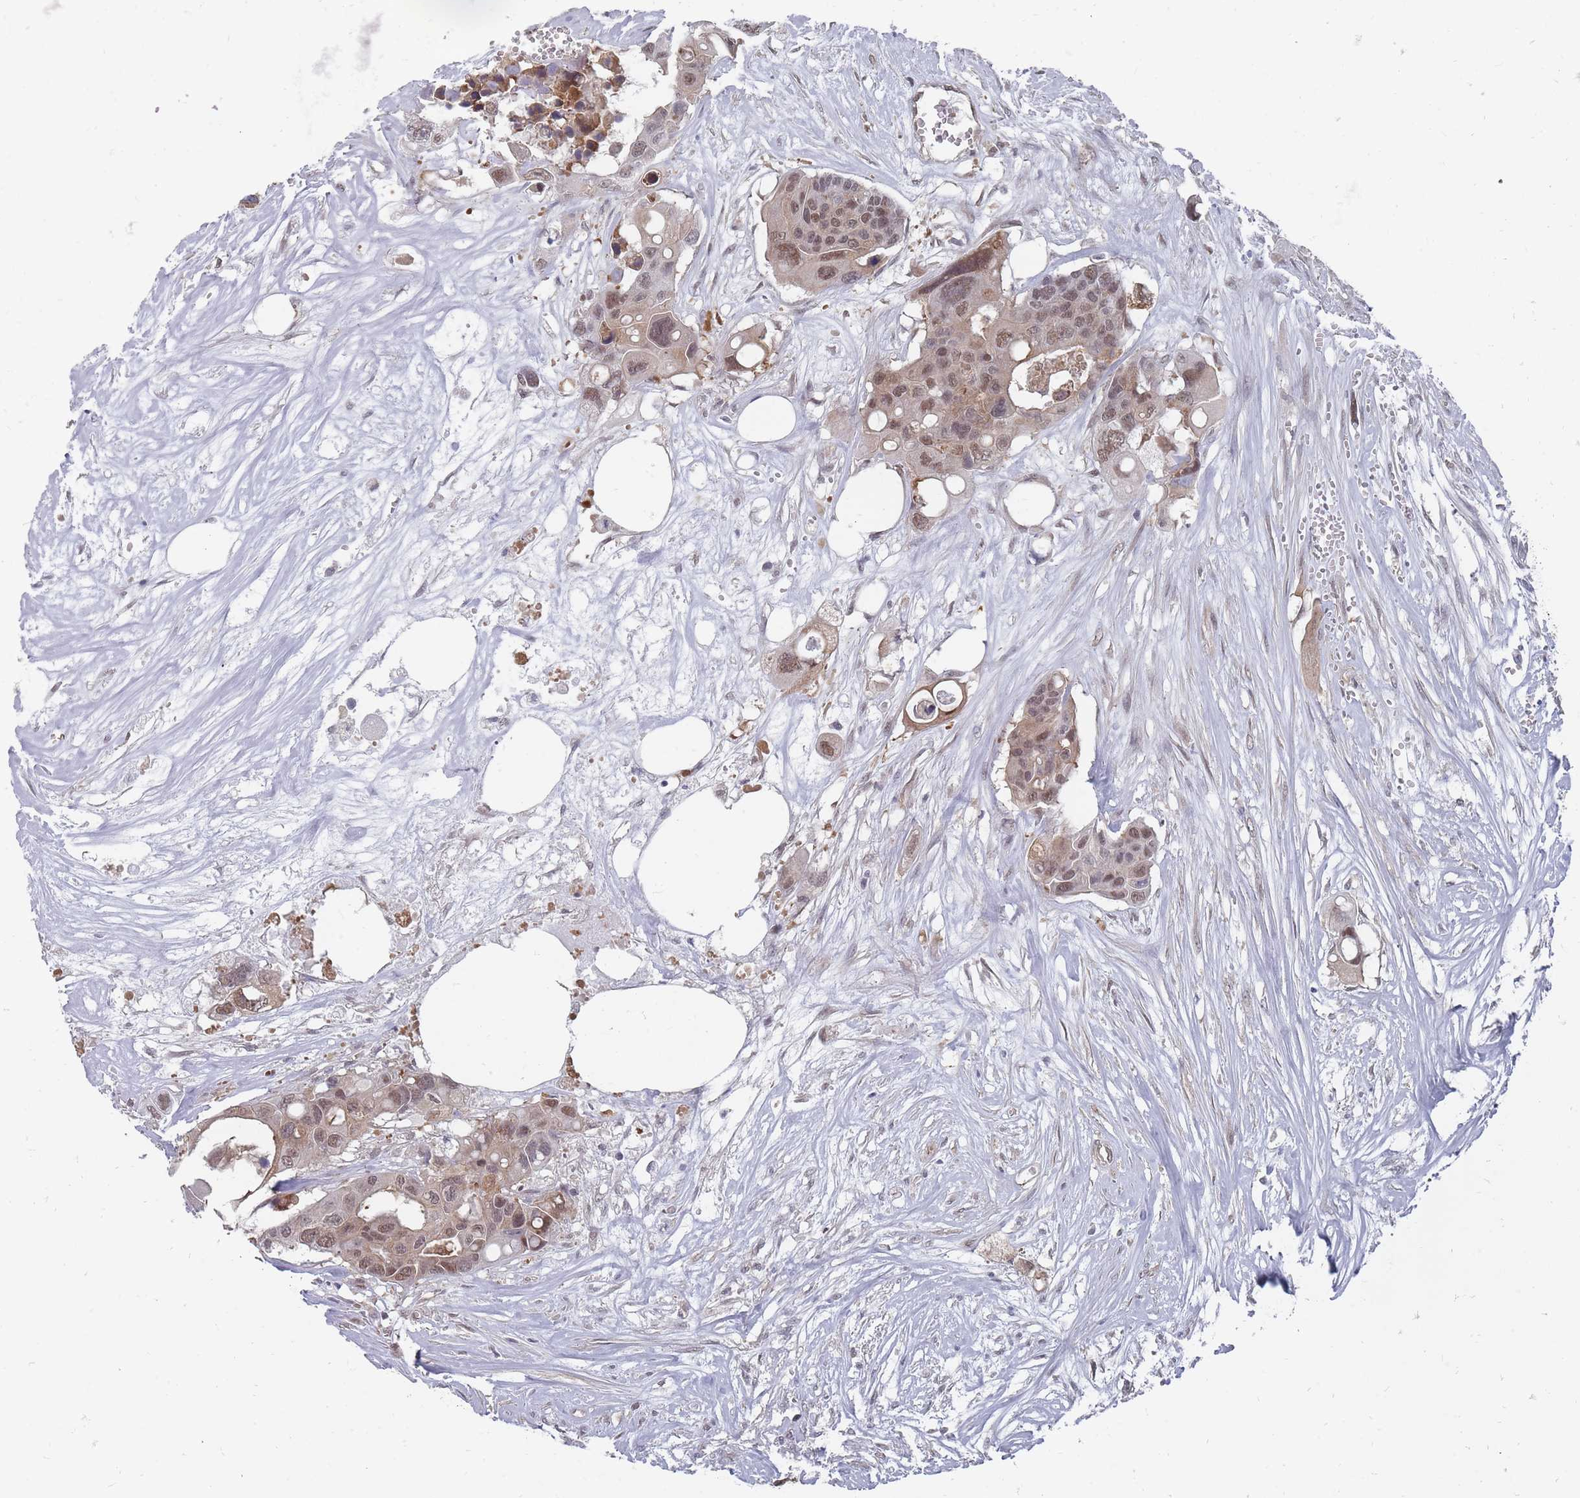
{"staining": {"intensity": "moderate", "quantity": ">75%", "location": "nuclear"}, "tissue": "colorectal cancer", "cell_type": "Tumor cells", "image_type": "cancer", "snomed": [{"axis": "morphology", "description": "Adenocarcinoma, NOS"}, {"axis": "topography", "description": "Colon"}], "caption": "A brown stain shows moderate nuclear staining of a protein in colorectal cancer tumor cells. The protein is stained brown, and the nuclei are stained in blue (DAB IHC with brightfield microscopy, high magnification).", "gene": "NKD1", "patient": {"sex": "male", "age": 77}}